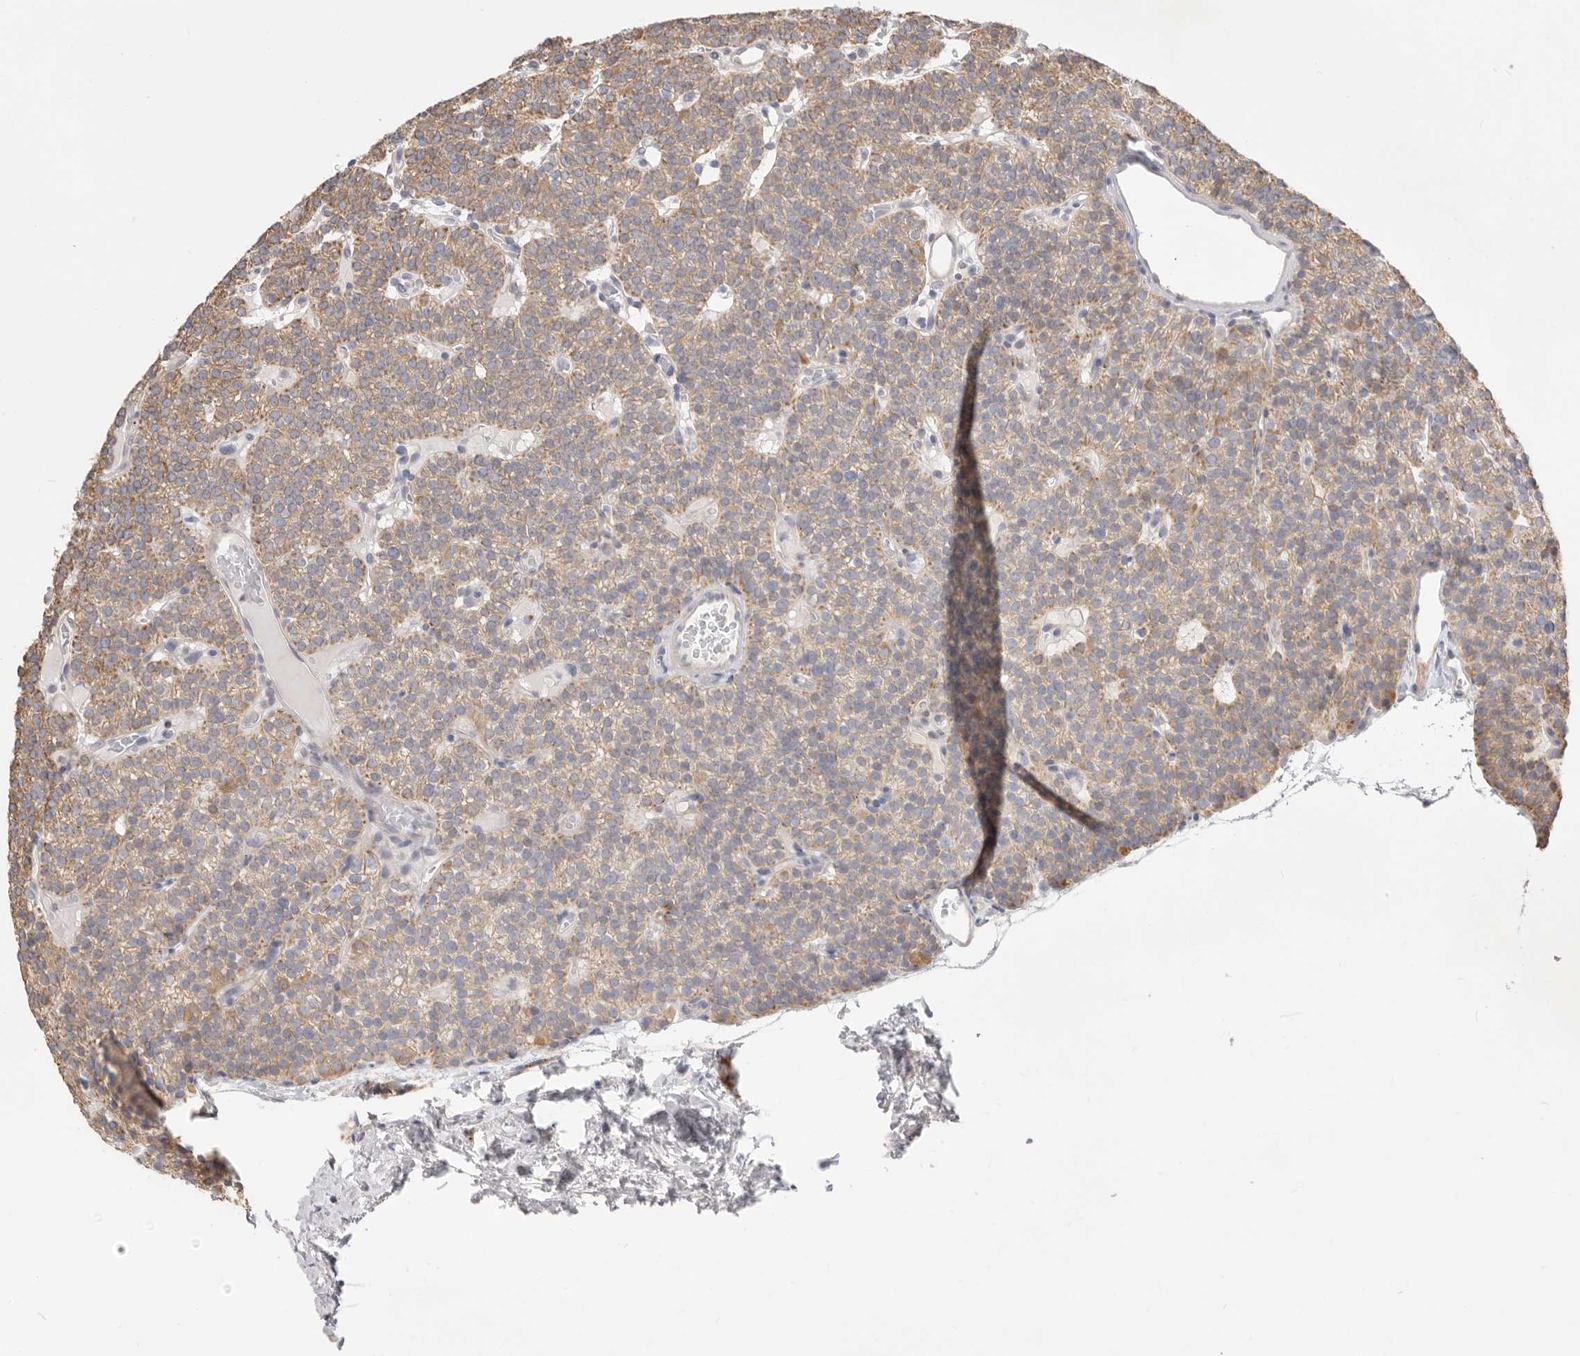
{"staining": {"intensity": "weak", "quantity": "25%-75%", "location": "cytoplasmic/membranous"}, "tissue": "parathyroid gland", "cell_type": "Glandular cells", "image_type": "normal", "snomed": [{"axis": "morphology", "description": "Normal tissue, NOS"}, {"axis": "topography", "description": "Parathyroid gland"}], "caption": "Immunohistochemical staining of benign human parathyroid gland shows 25%-75% levels of weak cytoplasmic/membranous protein expression in about 25%-75% of glandular cells.", "gene": "USH1C", "patient": {"sex": "male", "age": 83}}